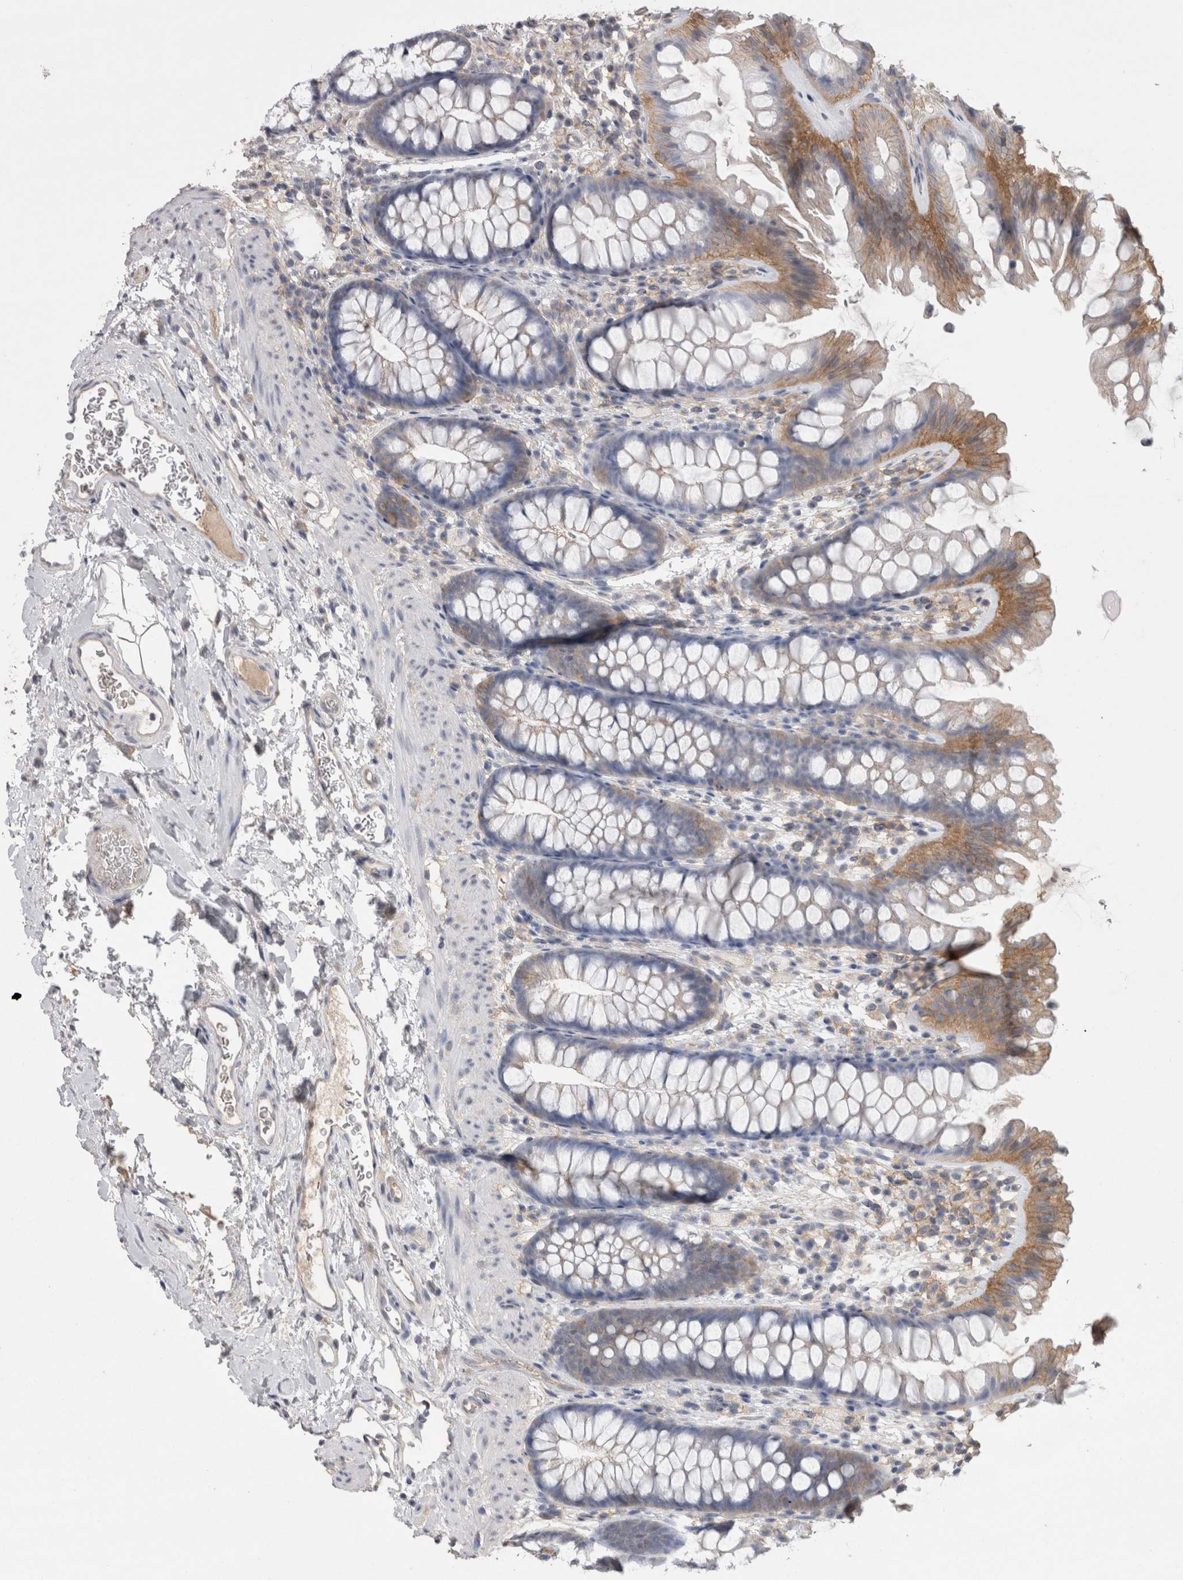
{"staining": {"intensity": "negative", "quantity": "none", "location": "none"}, "tissue": "colon", "cell_type": "Endothelial cells", "image_type": "normal", "snomed": [{"axis": "morphology", "description": "Normal tissue, NOS"}, {"axis": "topography", "description": "Colon"}], "caption": "A high-resolution photomicrograph shows IHC staining of normal colon, which exhibits no significant positivity in endothelial cells. (Stains: DAB (3,3'-diaminobenzidine) immunohistochemistry with hematoxylin counter stain, Microscopy: brightfield microscopy at high magnification).", "gene": "NECTIN2", "patient": {"sex": "female", "age": 62}}